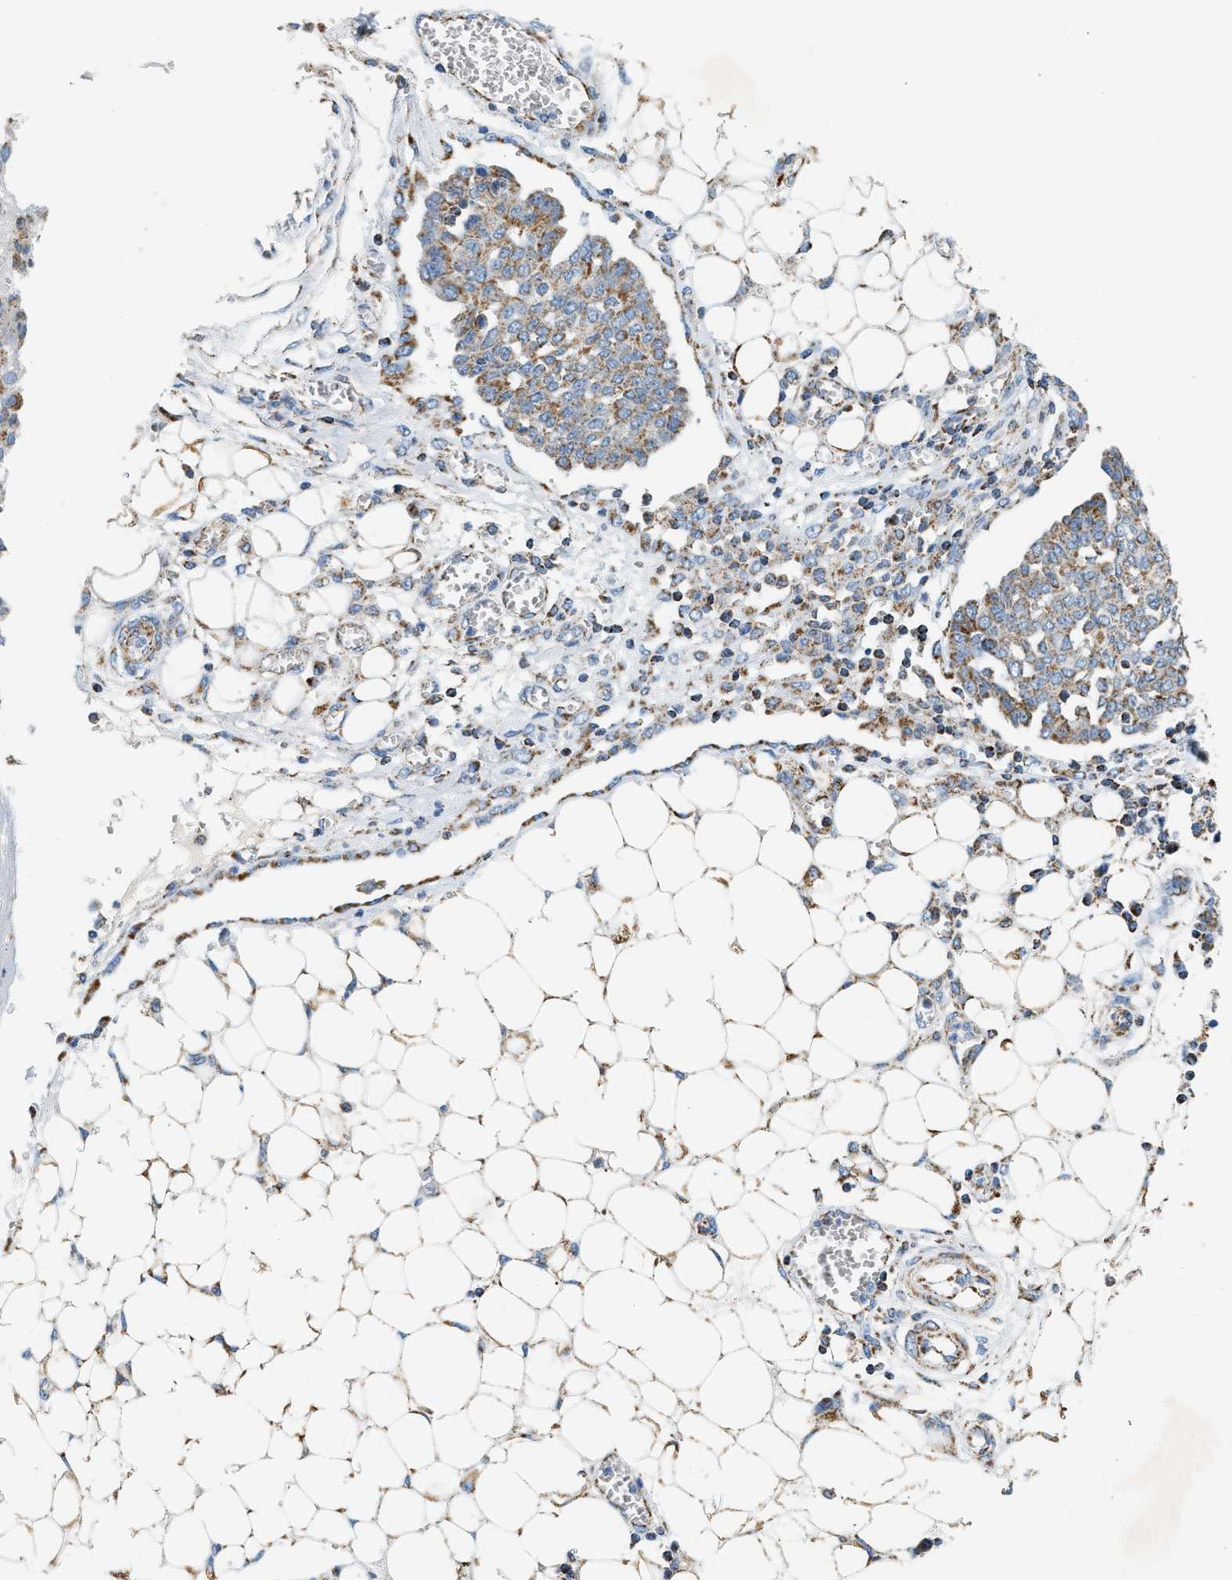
{"staining": {"intensity": "moderate", "quantity": ">75%", "location": "cytoplasmic/membranous"}, "tissue": "ovarian cancer", "cell_type": "Tumor cells", "image_type": "cancer", "snomed": [{"axis": "morphology", "description": "Cystadenocarcinoma, serous, NOS"}, {"axis": "topography", "description": "Soft tissue"}, {"axis": "topography", "description": "Ovary"}], "caption": "Human ovarian cancer stained for a protein (brown) exhibits moderate cytoplasmic/membranous positive staining in approximately >75% of tumor cells.", "gene": "OGDH", "patient": {"sex": "female", "age": 57}}